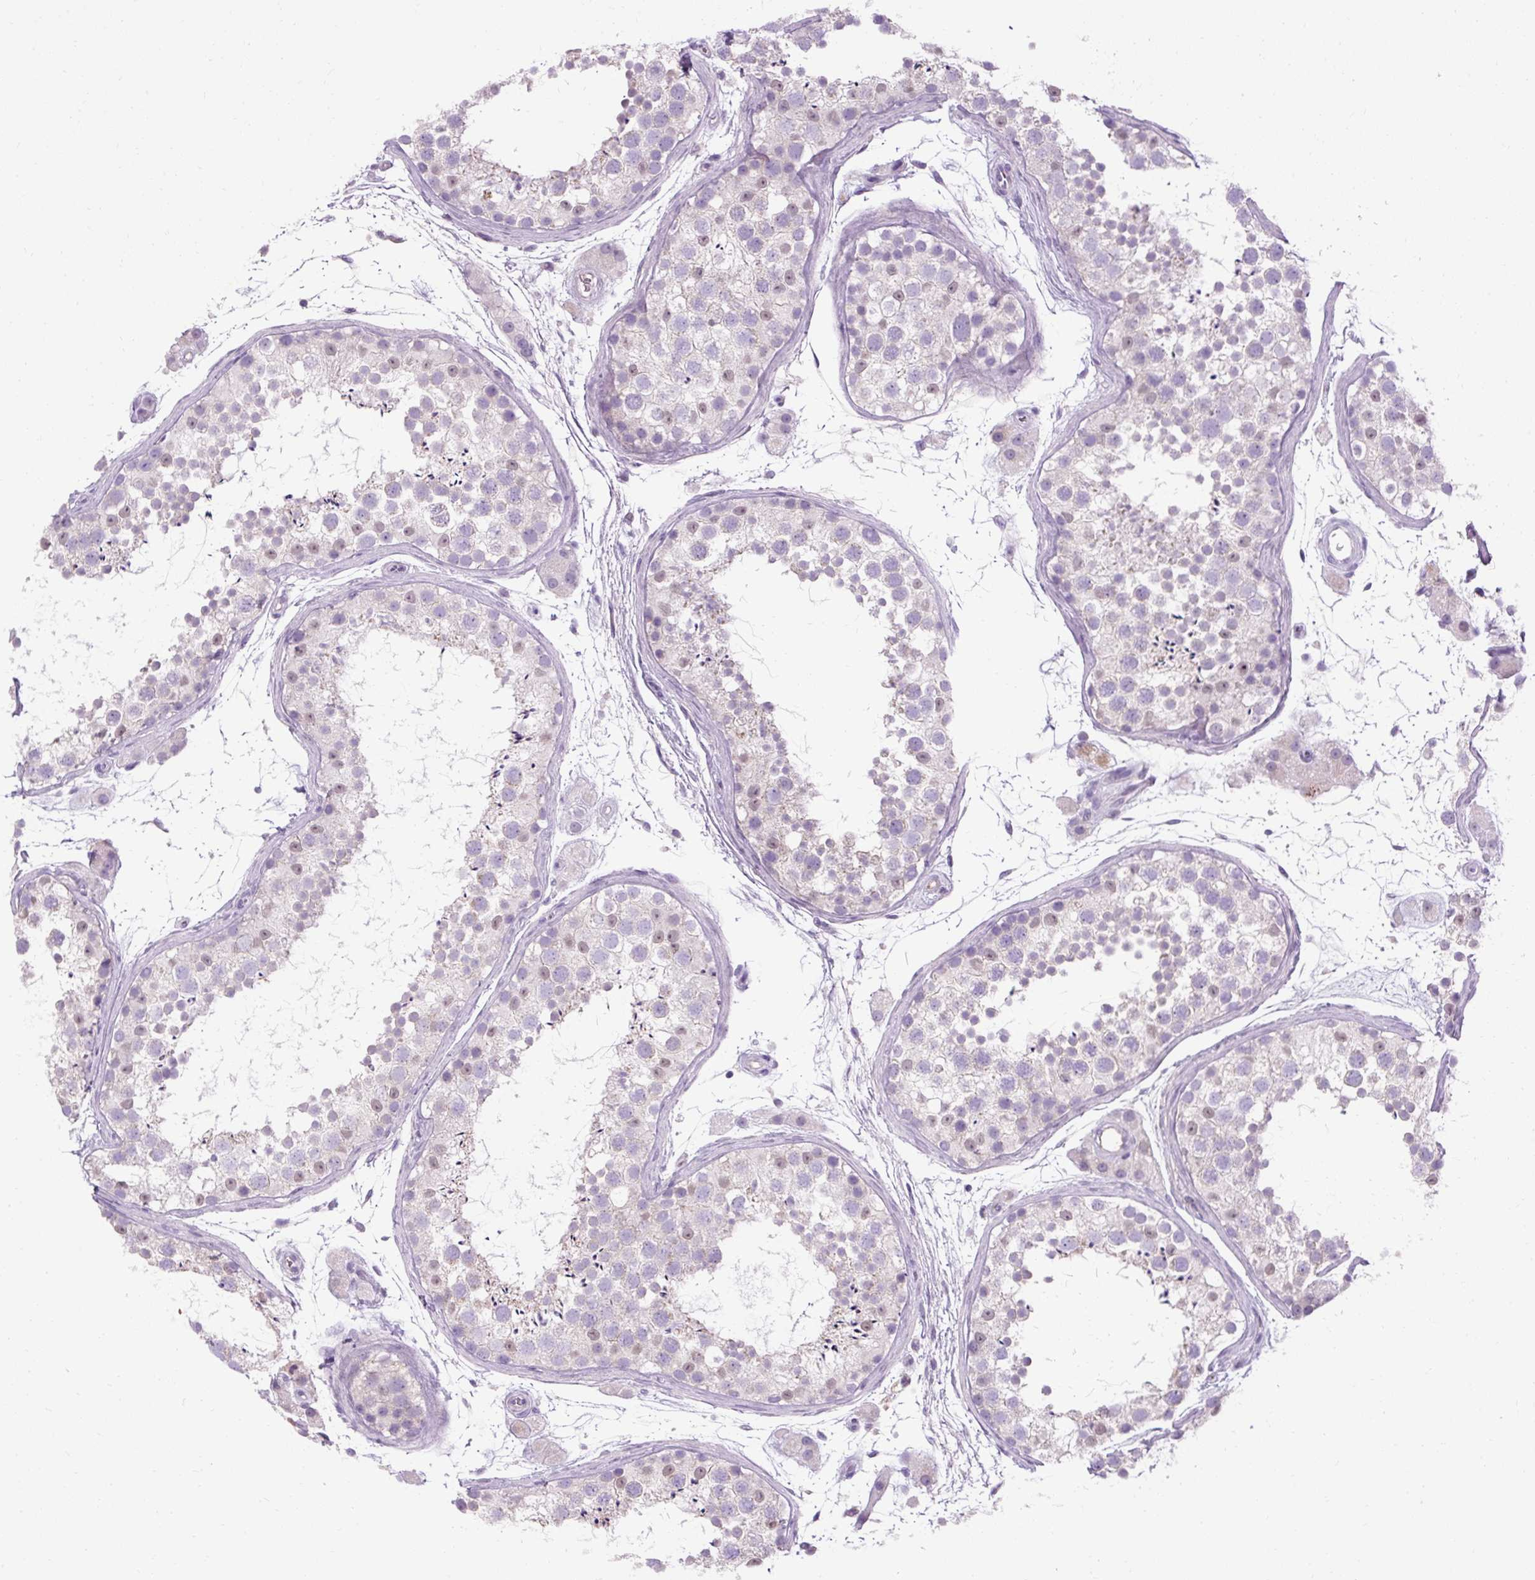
{"staining": {"intensity": "weak", "quantity": "<25%", "location": "nuclear"}, "tissue": "testis", "cell_type": "Cells in seminiferous ducts", "image_type": "normal", "snomed": [{"axis": "morphology", "description": "Normal tissue, NOS"}, {"axis": "topography", "description": "Testis"}], "caption": "IHC histopathology image of normal testis: testis stained with DAB reveals no significant protein positivity in cells in seminiferous ducts. The staining is performed using DAB (3,3'-diaminobenzidine) brown chromogen with nuclei counter-stained in using hematoxylin.", "gene": "ARRDC2", "patient": {"sex": "male", "age": 41}}